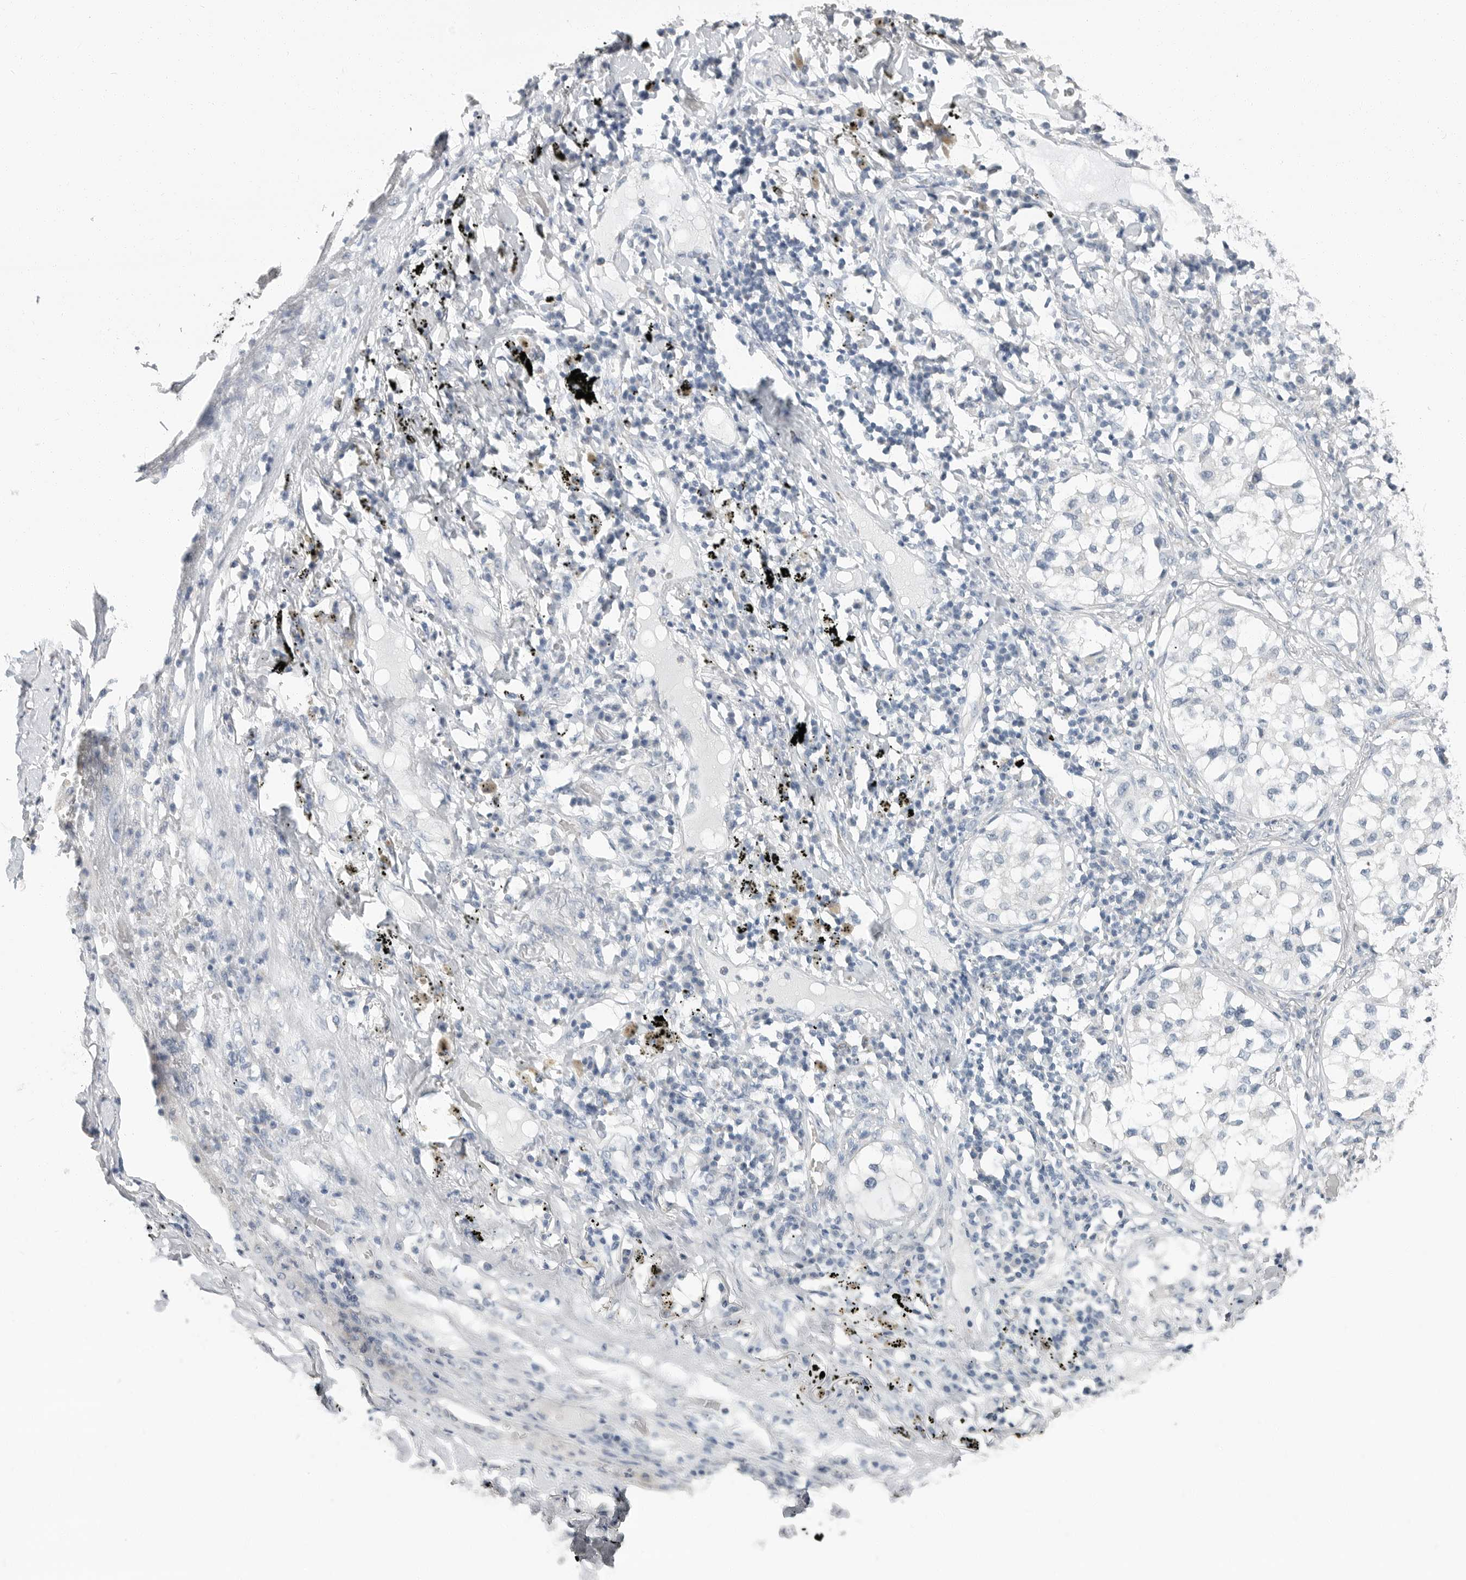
{"staining": {"intensity": "negative", "quantity": "none", "location": "none"}, "tissue": "lung cancer", "cell_type": "Tumor cells", "image_type": "cancer", "snomed": [{"axis": "morphology", "description": "Adenocarcinoma, NOS"}, {"axis": "topography", "description": "Lung"}], "caption": "Adenocarcinoma (lung) was stained to show a protein in brown. There is no significant staining in tumor cells.", "gene": "PLN", "patient": {"sex": "male", "age": 63}}